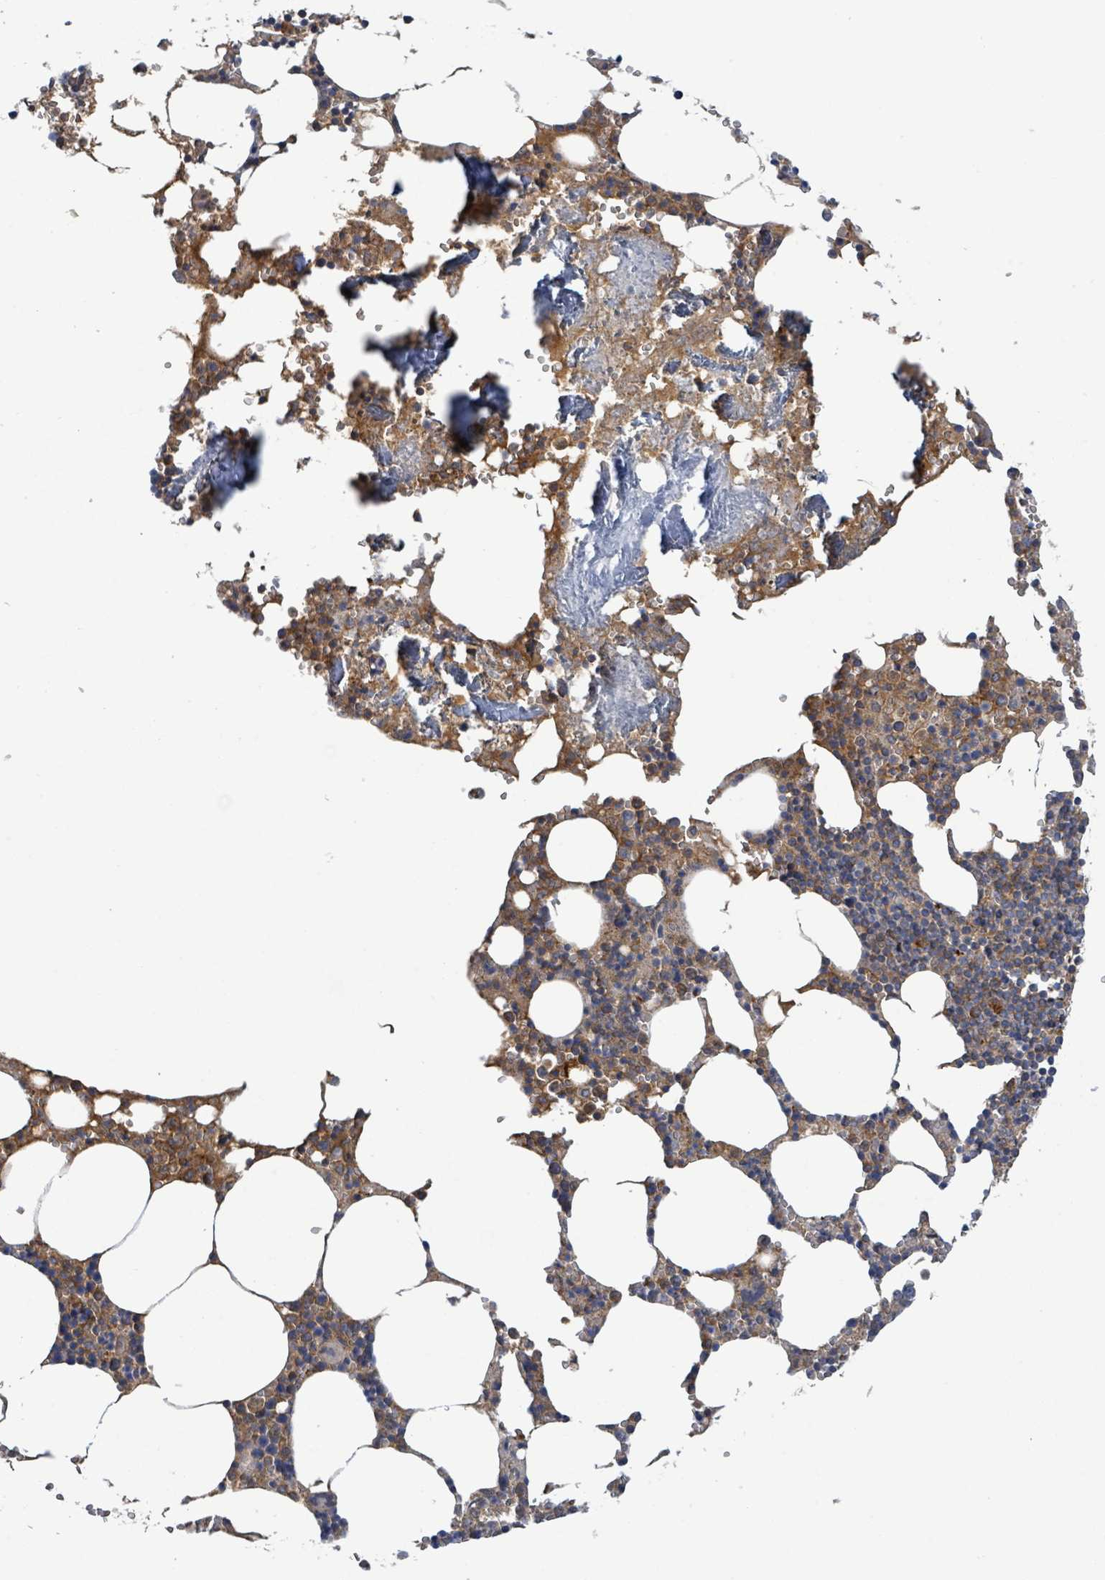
{"staining": {"intensity": "strong", "quantity": "25%-75%", "location": "cytoplasmic/membranous"}, "tissue": "bone marrow", "cell_type": "Hematopoietic cells", "image_type": "normal", "snomed": [{"axis": "morphology", "description": "Normal tissue, NOS"}, {"axis": "topography", "description": "Bone marrow"}], "caption": "Immunohistochemistry (IHC) staining of unremarkable bone marrow, which displays high levels of strong cytoplasmic/membranous staining in about 25%-75% of hematopoietic cells indicating strong cytoplasmic/membranous protein expression. The staining was performed using DAB (3,3'-diaminobenzidine) (brown) for protein detection and nuclei were counterstained in hematoxylin (blue).", "gene": "PLAAT1", "patient": {"sex": "male", "age": 54}}